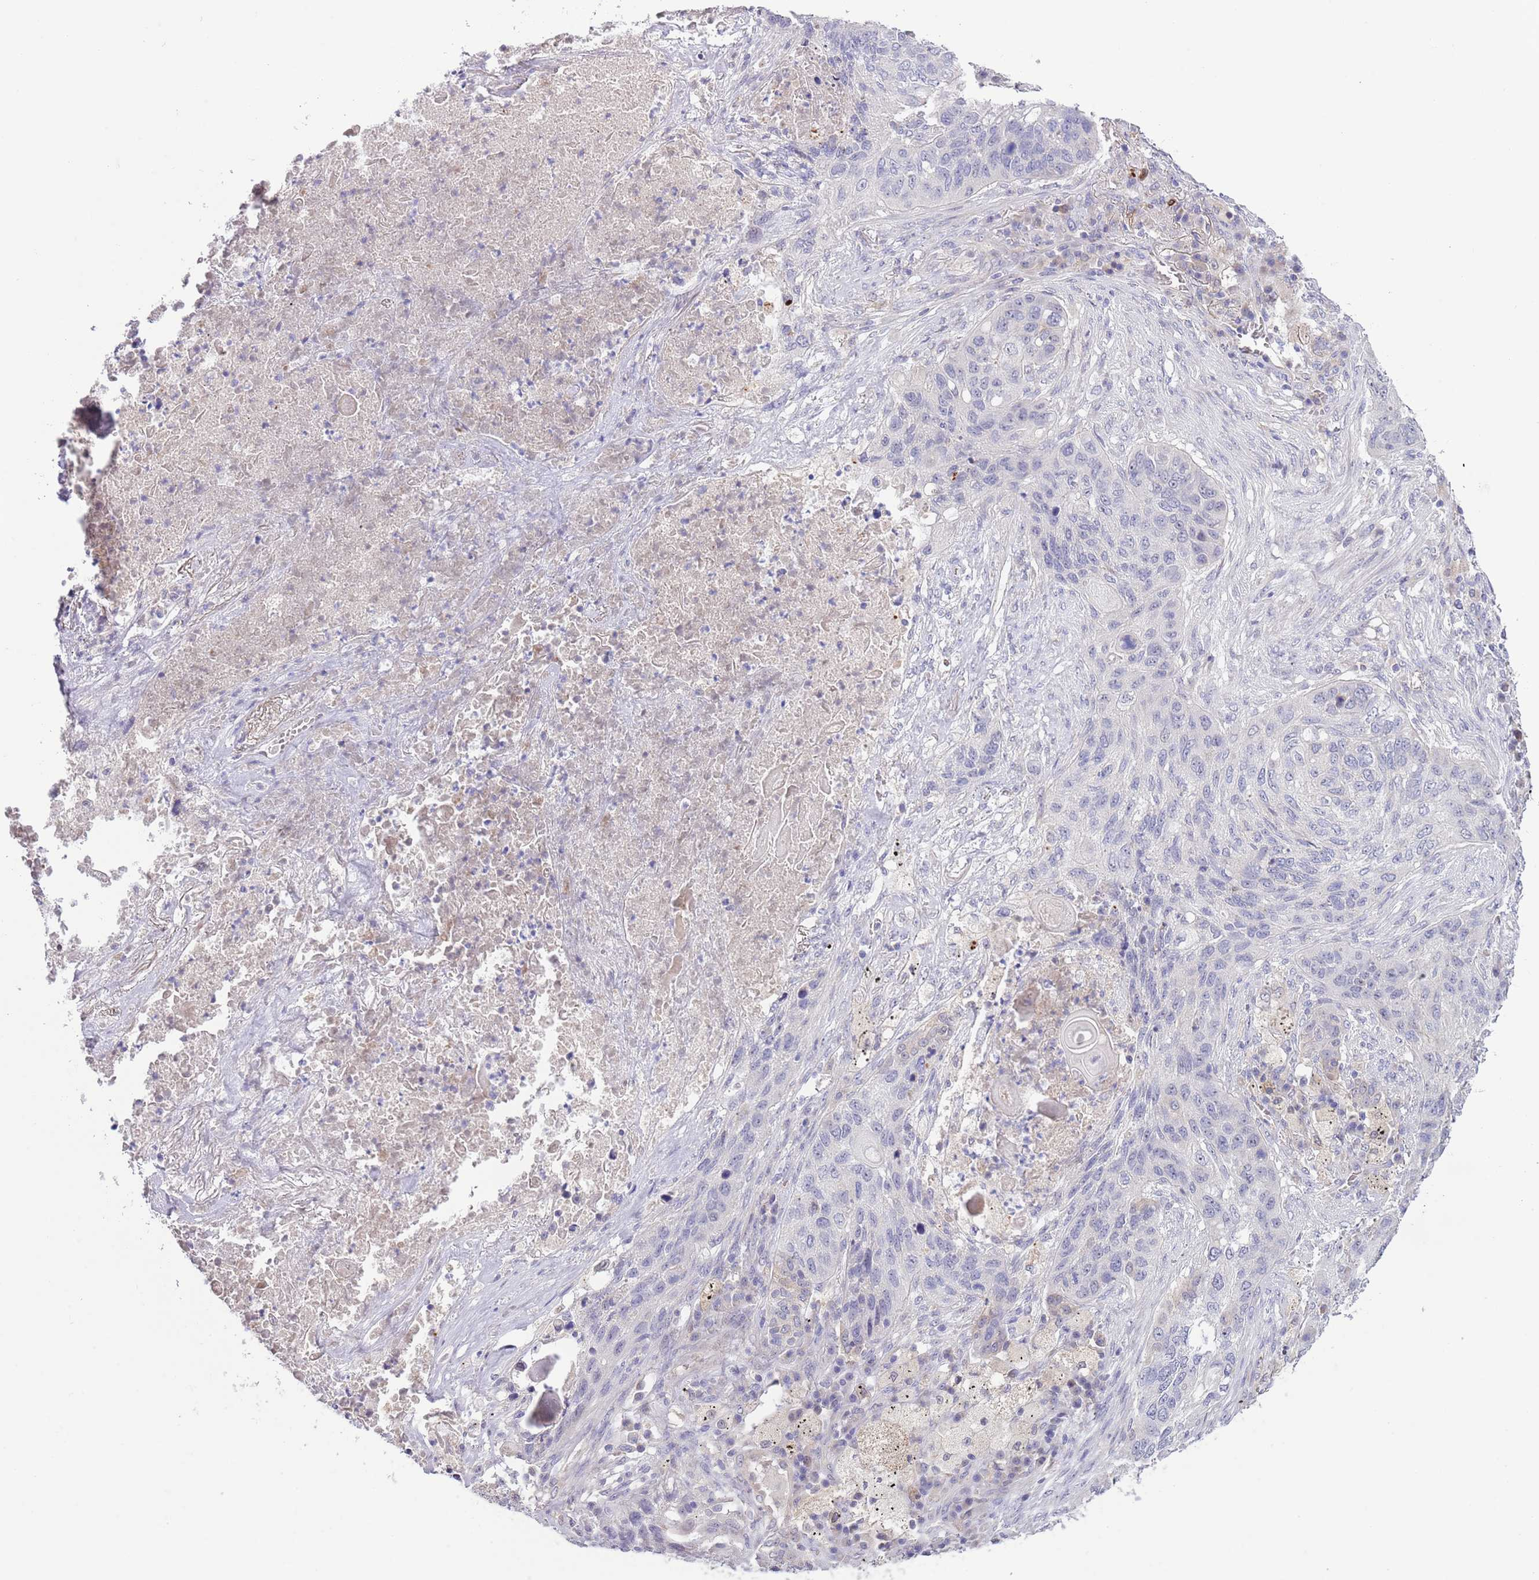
{"staining": {"intensity": "negative", "quantity": "none", "location": "none"}, "tissue": "lung cancer", "cell_type": "Tumor cells", "image_type": "cancer", "snomed": [{"axis": "morphology", "description": "Squamous cell carcinoma, NOS"}, {"axis": "topography", "description": "Lung"}], "caption": "A high-resolution histopathology image shows immunohistochemistry (IHC) staining of lung cancer, which exhibits no significant positivity in tumor cells.", "gene": "AP1S2", "patient": {"sex": "female", "age": 63}}